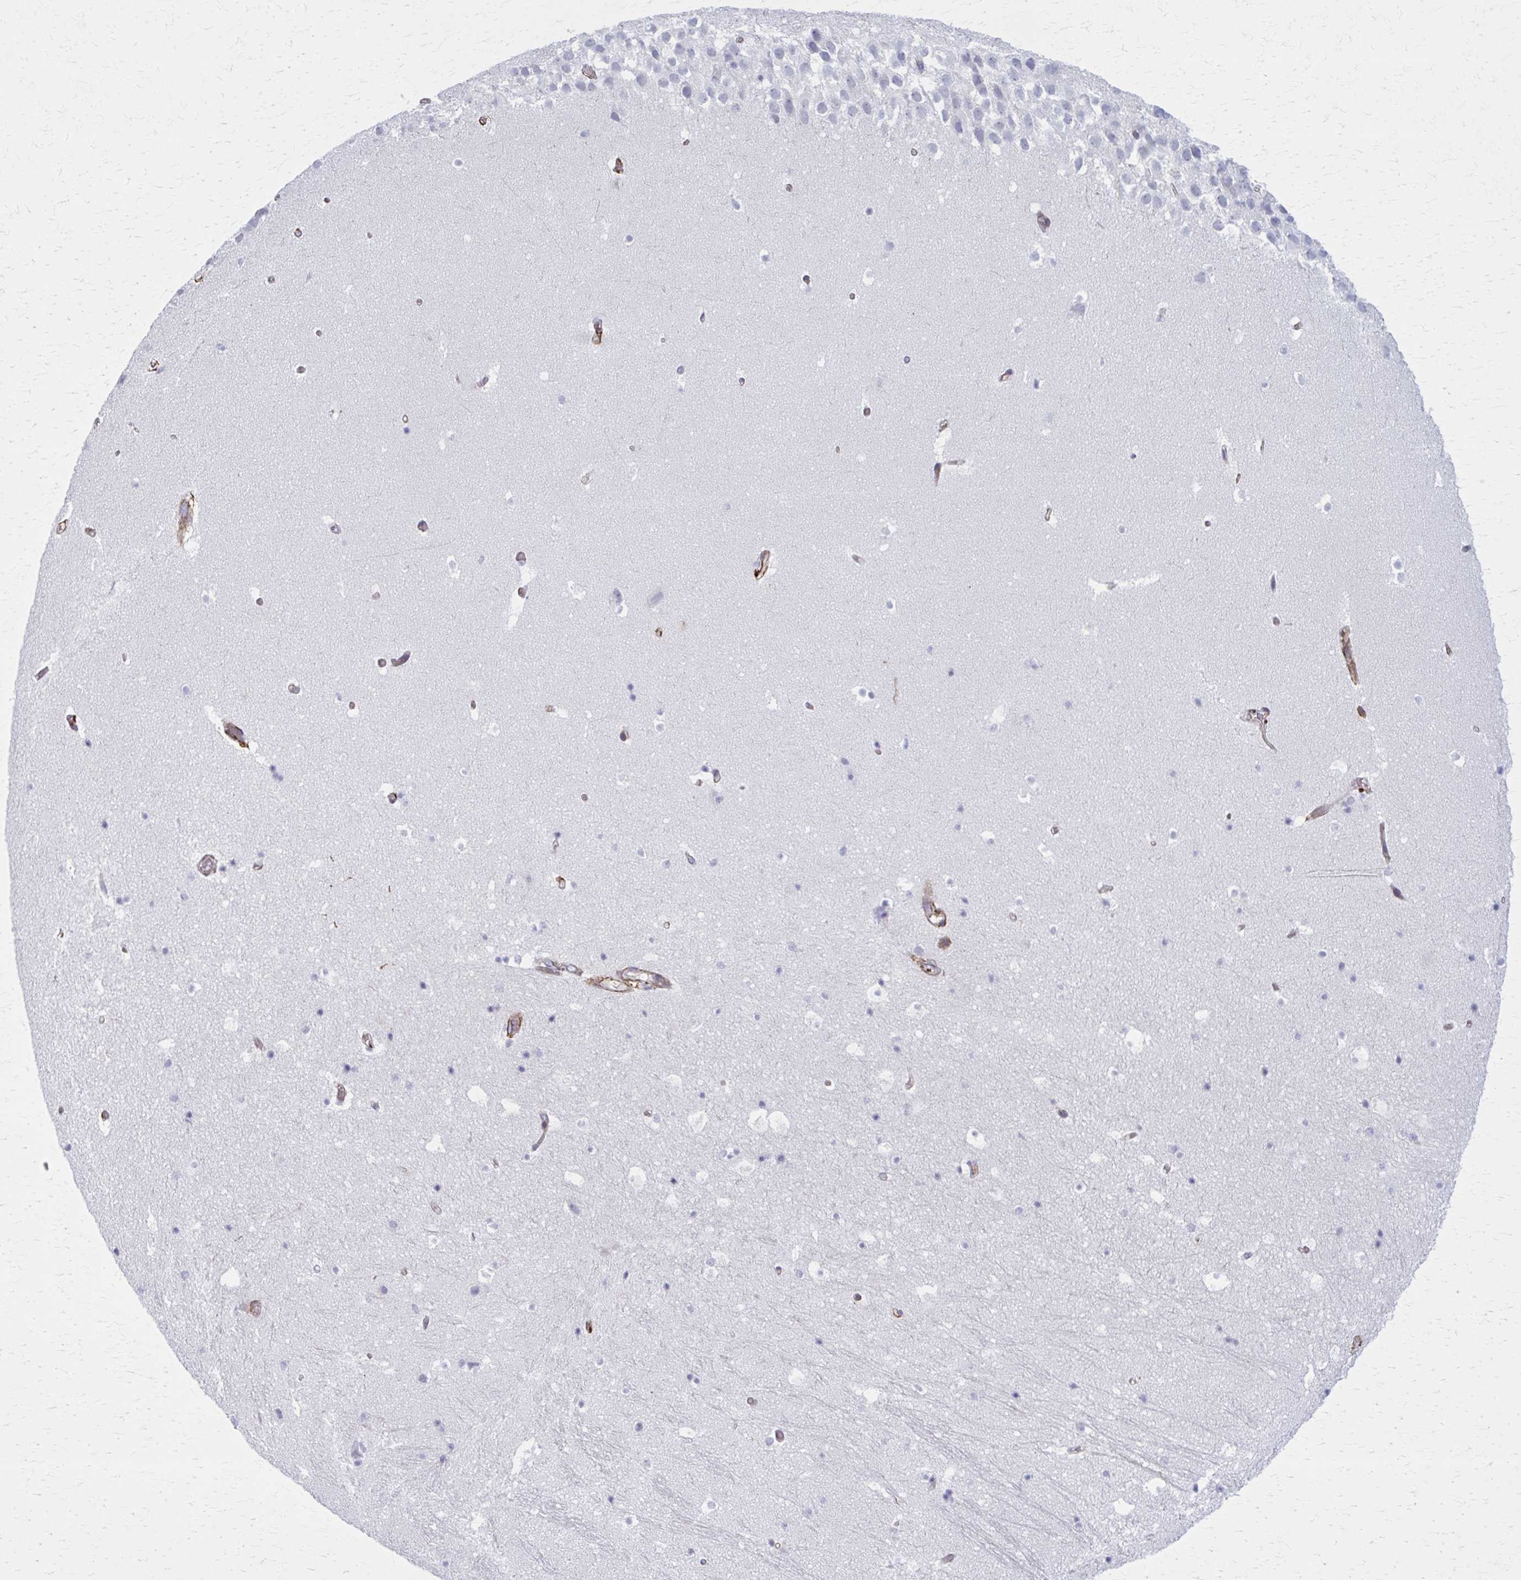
{"staining": {"intensity": "negative", "quantity": "none", "location": "none"}, "tissue": "hippocampus", "cell_type": "Glial cells", "image_type": "normal", "snomed": [{"axis": "morphology", "description": "Normal tissue, NOS"}, {"axis": "topography", "description": "Hippocampus"}], "caption": "Immunohistochemistry (IHC) histopathology image of benign hippocampus stained for a protein (brown), which displays no staining in glial cells.", "gene": "AKAP12", "patient": {"sex": "male", "age": 26}}